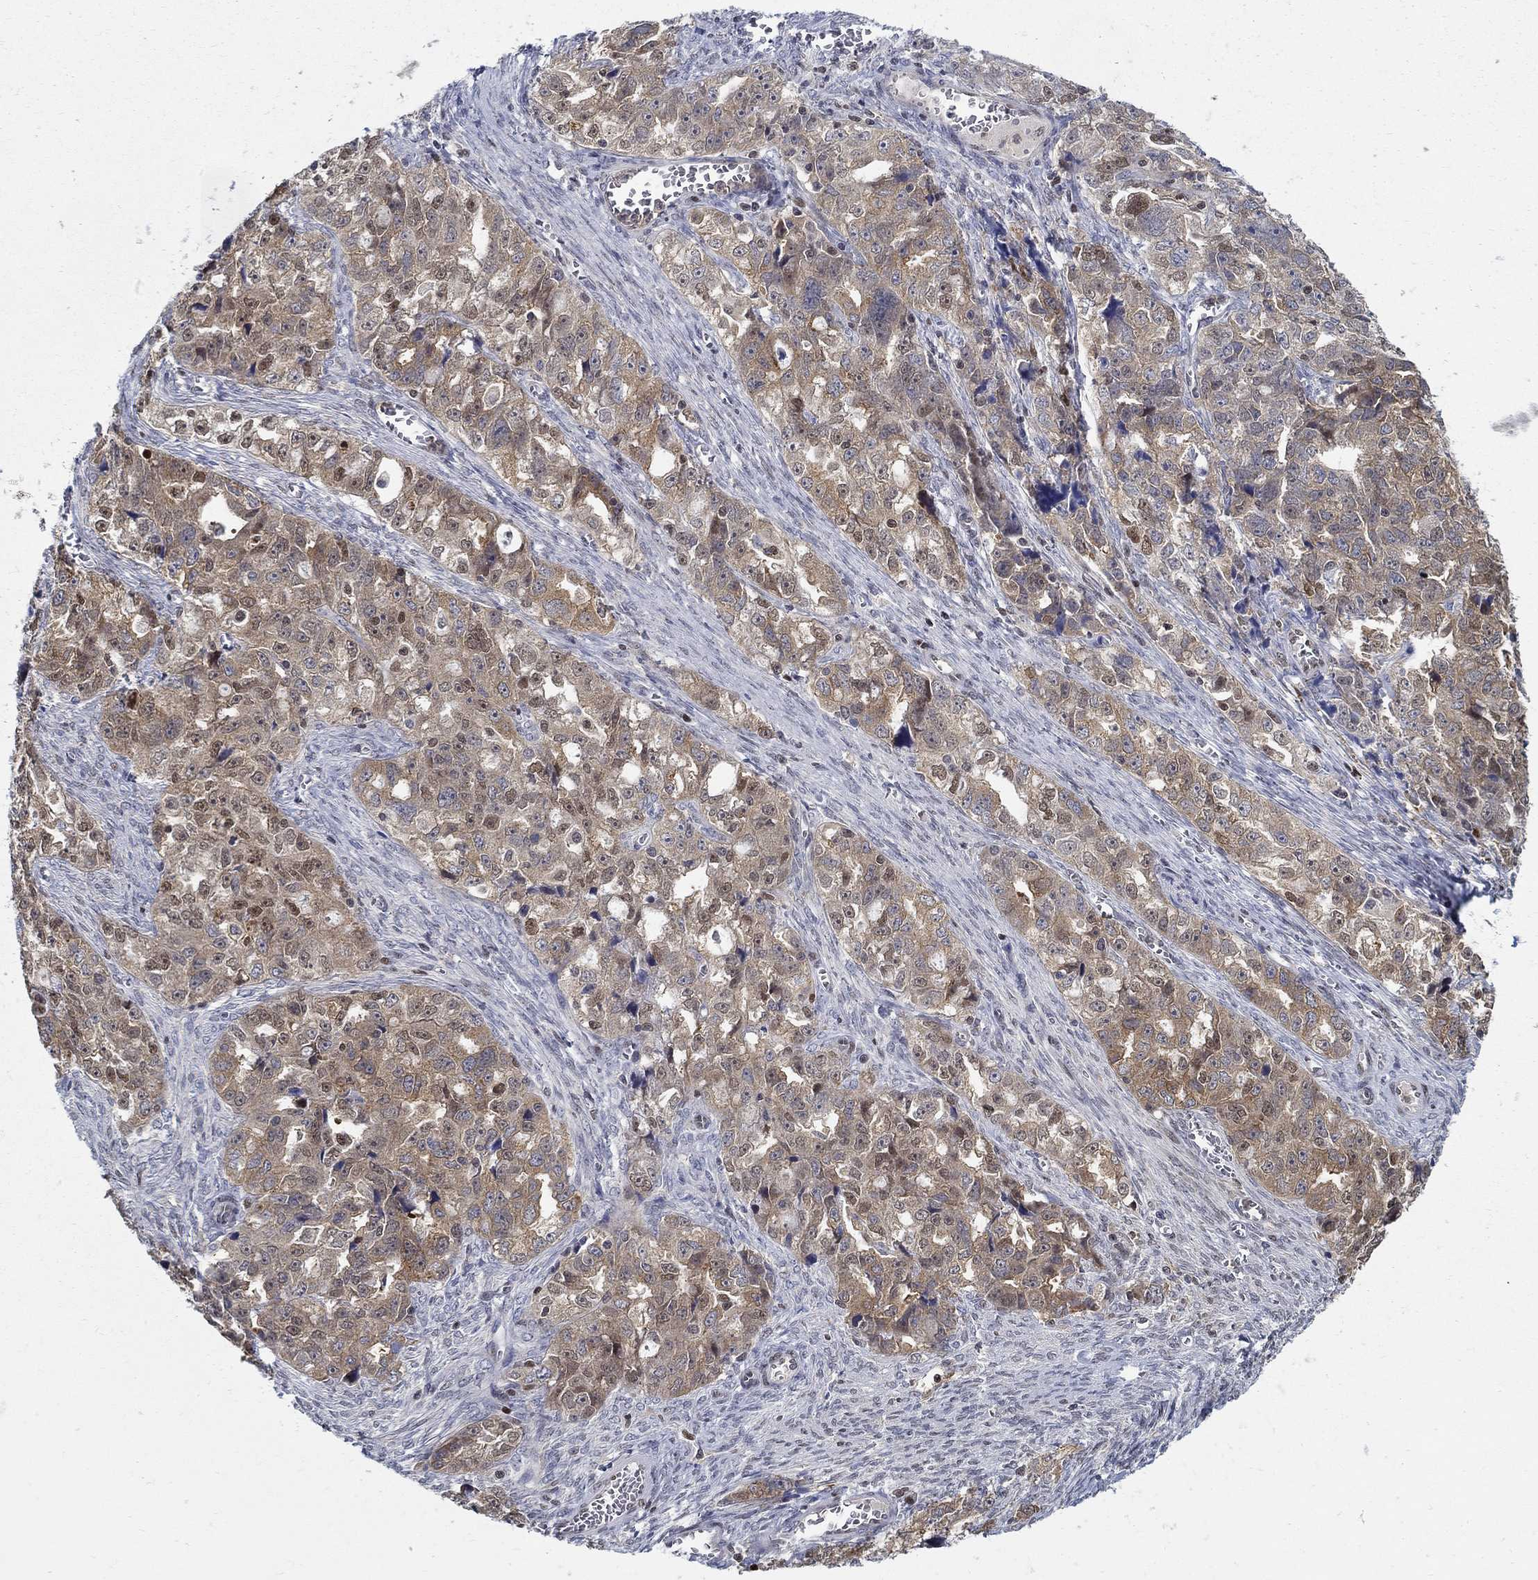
{"staining": {"intensity": "weak", "quantity": ">75%", "location": "cytoplasmic/membranous"}, "tissue": "ovarian cancer", "cell_type": "Tumor cells", "image_type": "cancer", "snomed": [{"axis": "morphology", "description": "Cystadenocarcinoma, serous, NOS"}, {"axis": "topography", "description": "Ovary"}], "caption": "This is a micrograph of IHC staining of ovarian cancer, which shows weak positivity in the cytoplasmic/membranous of tumor cells.", "gene": "ZNF594", "patient": {"sex": "female", "age": 51}}